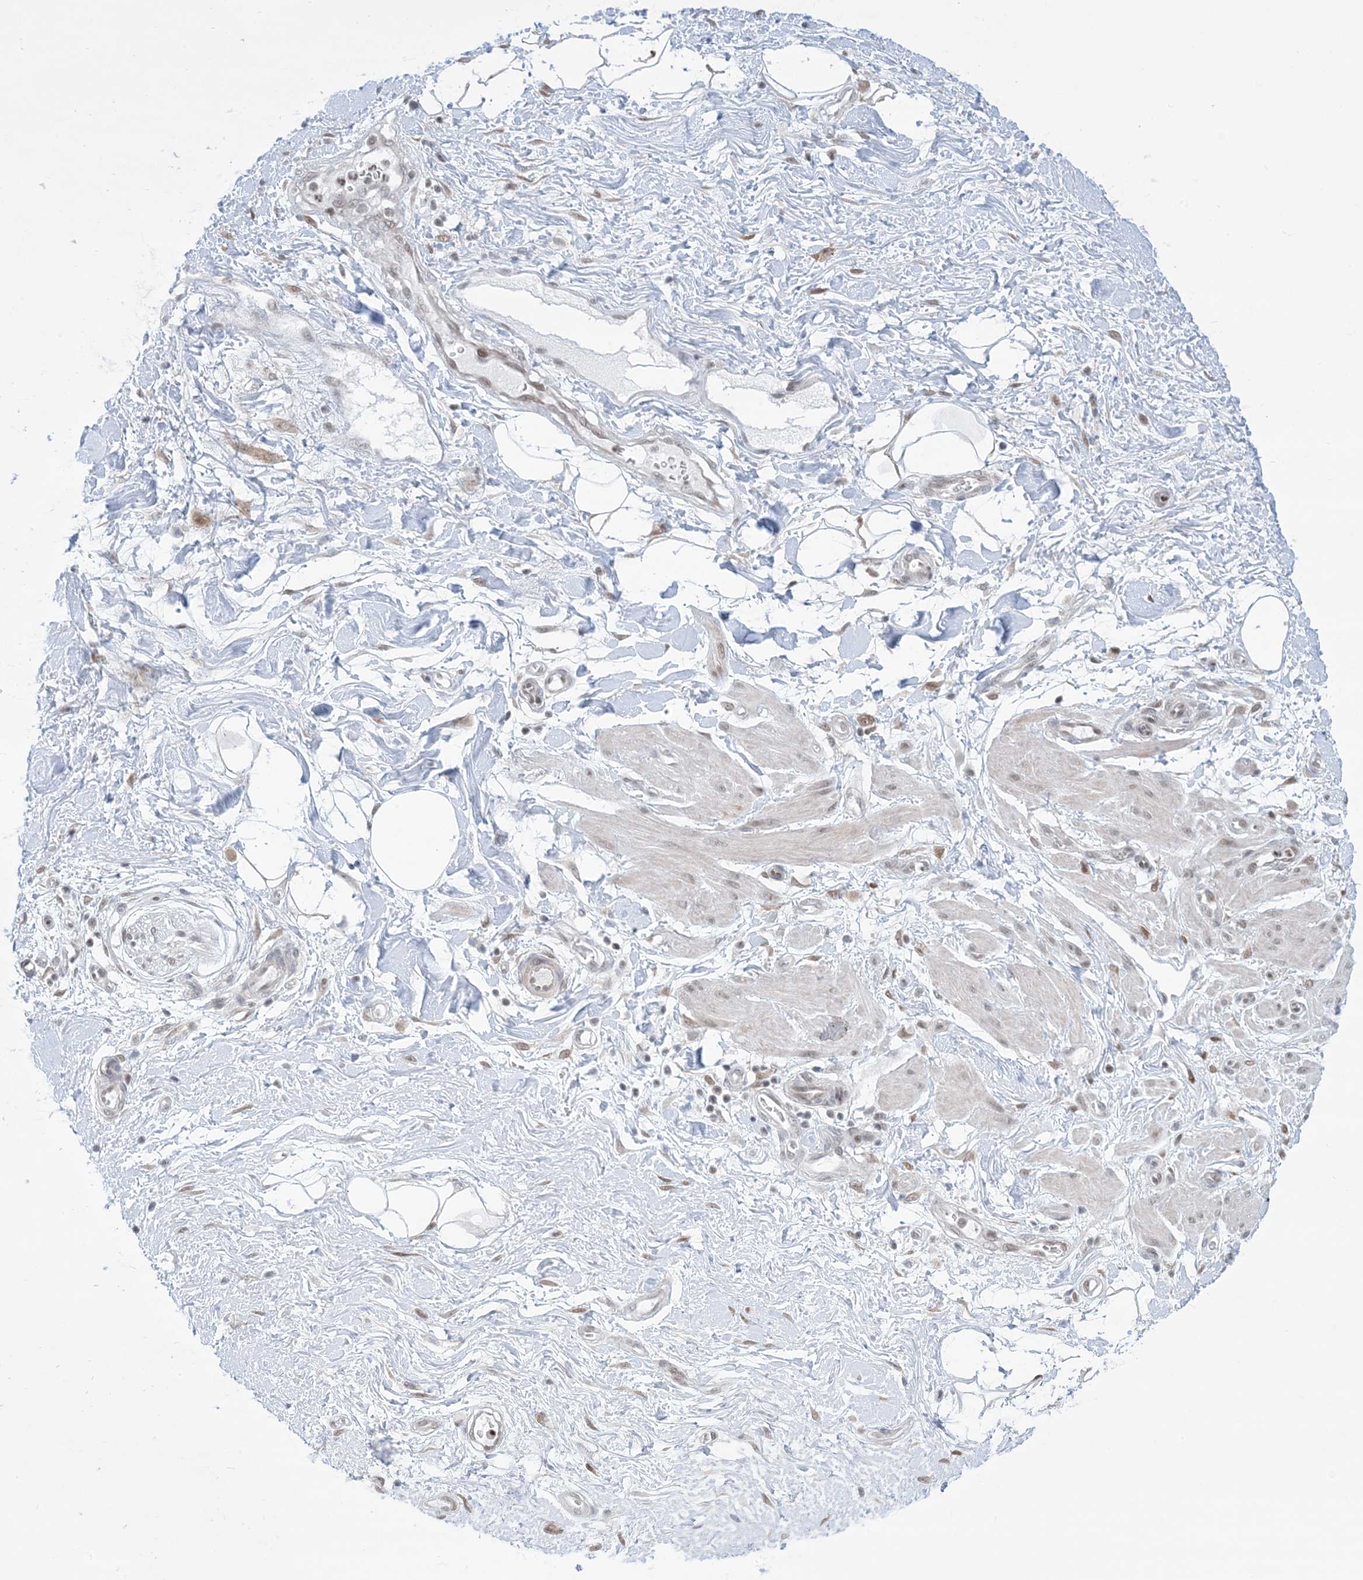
{"staining": {"intensity": "strong", "quantity": ">75%", "location": "nuclear"}, "tissue": "adipose tissue", "cell_type": "Adipocytes", "image_type": "normal", "snomed": [{"axis": "morphology", "description": "Normal tissue, NOS"}, {"axis": "morphology", "description": "Adenocarcinoma, NOS"}, {"axis": "topography", "description": "Pancreas"}, {"axis": "topography", "description": "Peripheral nerve tissue"}], "caption": "Immunohistochemistry (IHC) staining of benign adipose tissue, which exhibits high levels of strong nuclear expression in about >75% of adipocytes indicating strong nuclear protein staining. The staining was performed using DAB (3,3'-diaminobenzidine) (brown) for protein detection and nuclei were counterstained in hematoxylin (blue).", "gene": "TFPT", "patient": {"sex": "male", "age": 59}}